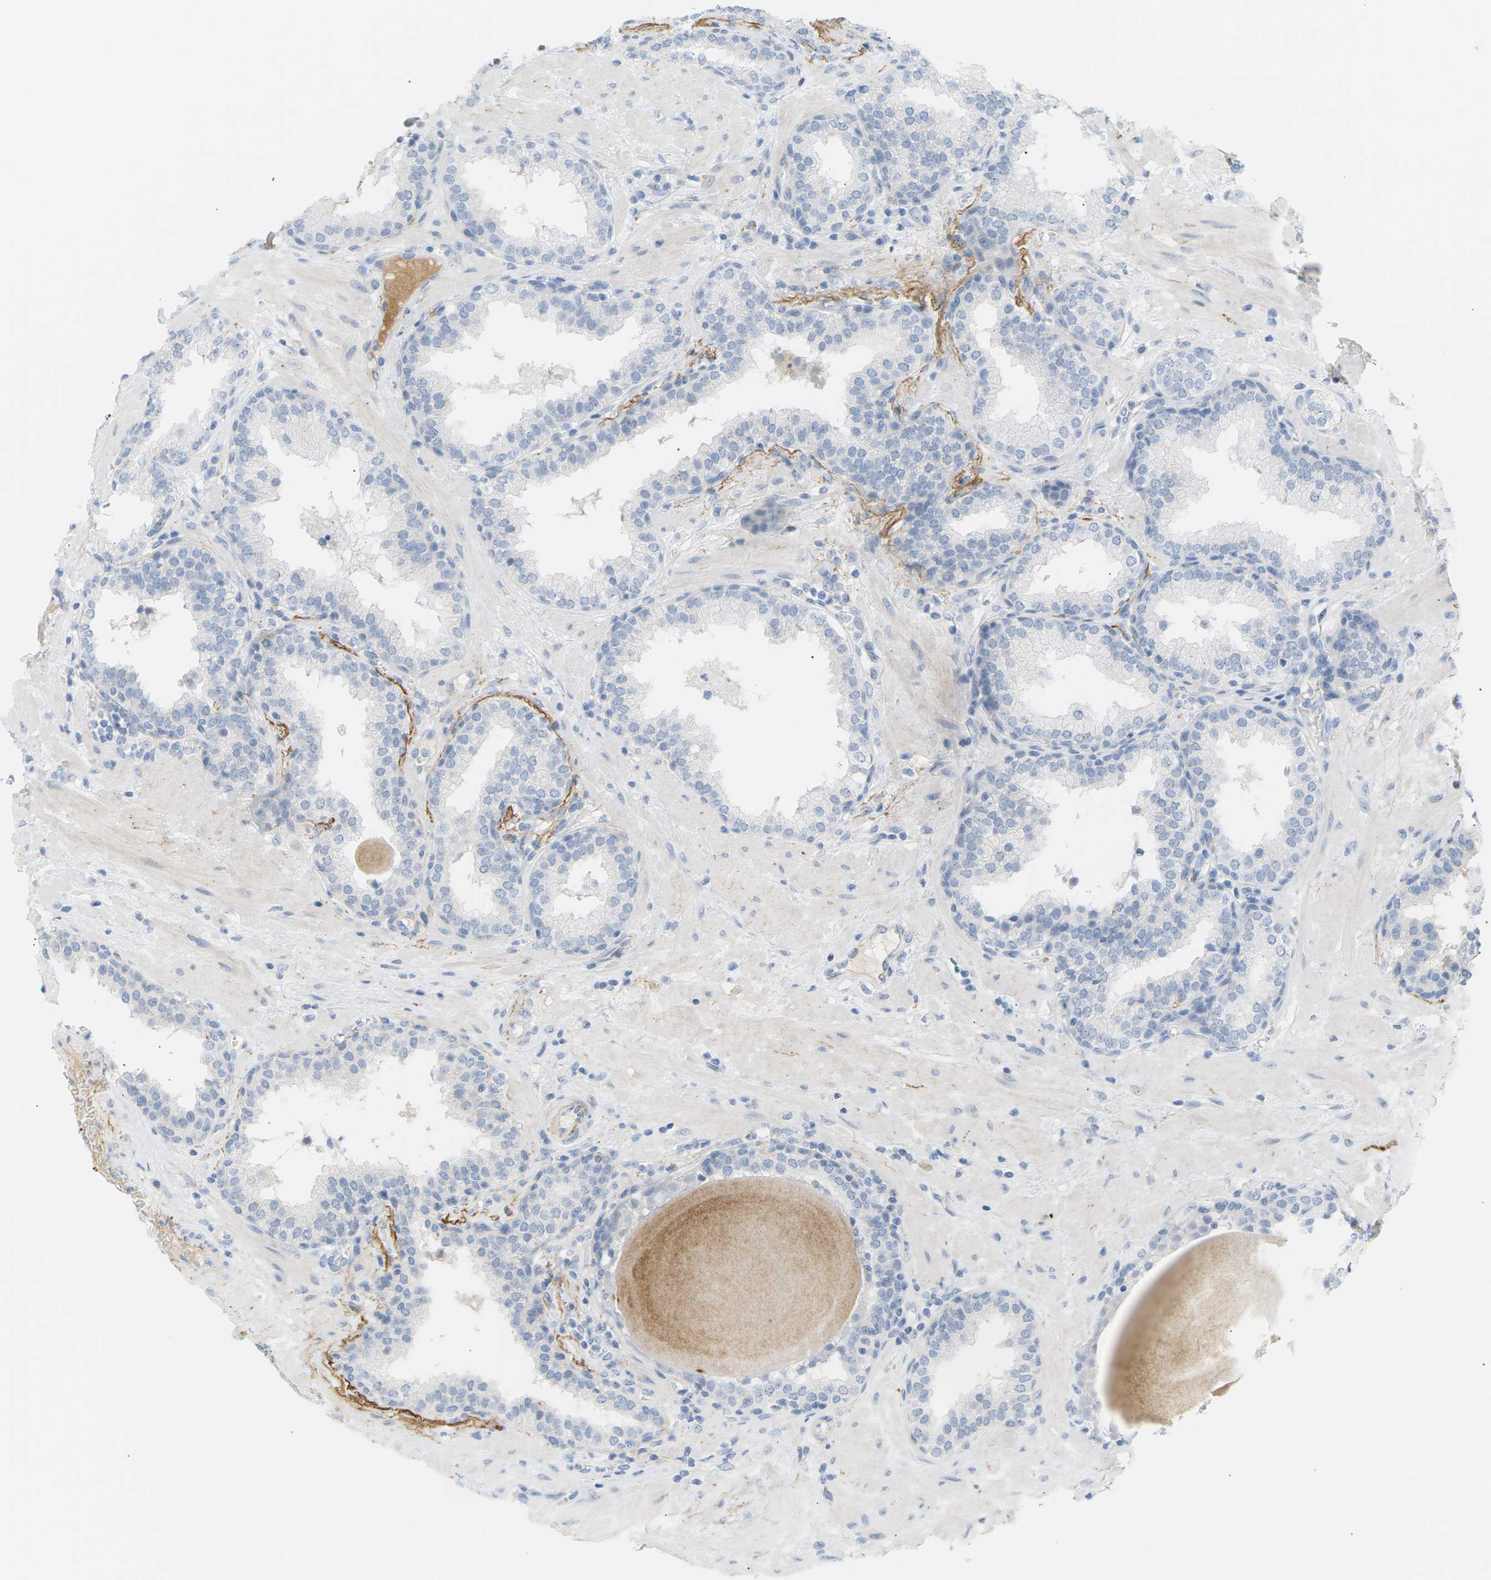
{"staining": {"intensity": "negative", "quantity": "none", "location": "none"}, "tissue": "prostate", "cell_type": "Glandular cells", "image_type": "normal", "snomed": [{"axis": "morphology", "description": "Normal tissue, NOS"}, {"axis": "topography", "description": "Prostate"}], "caption": "Photomicrograph shows no protein positivity in glandular cells of unremarkable prostate.", "gene": "CLU", "patient": {"sex": "male", "age": 51}}